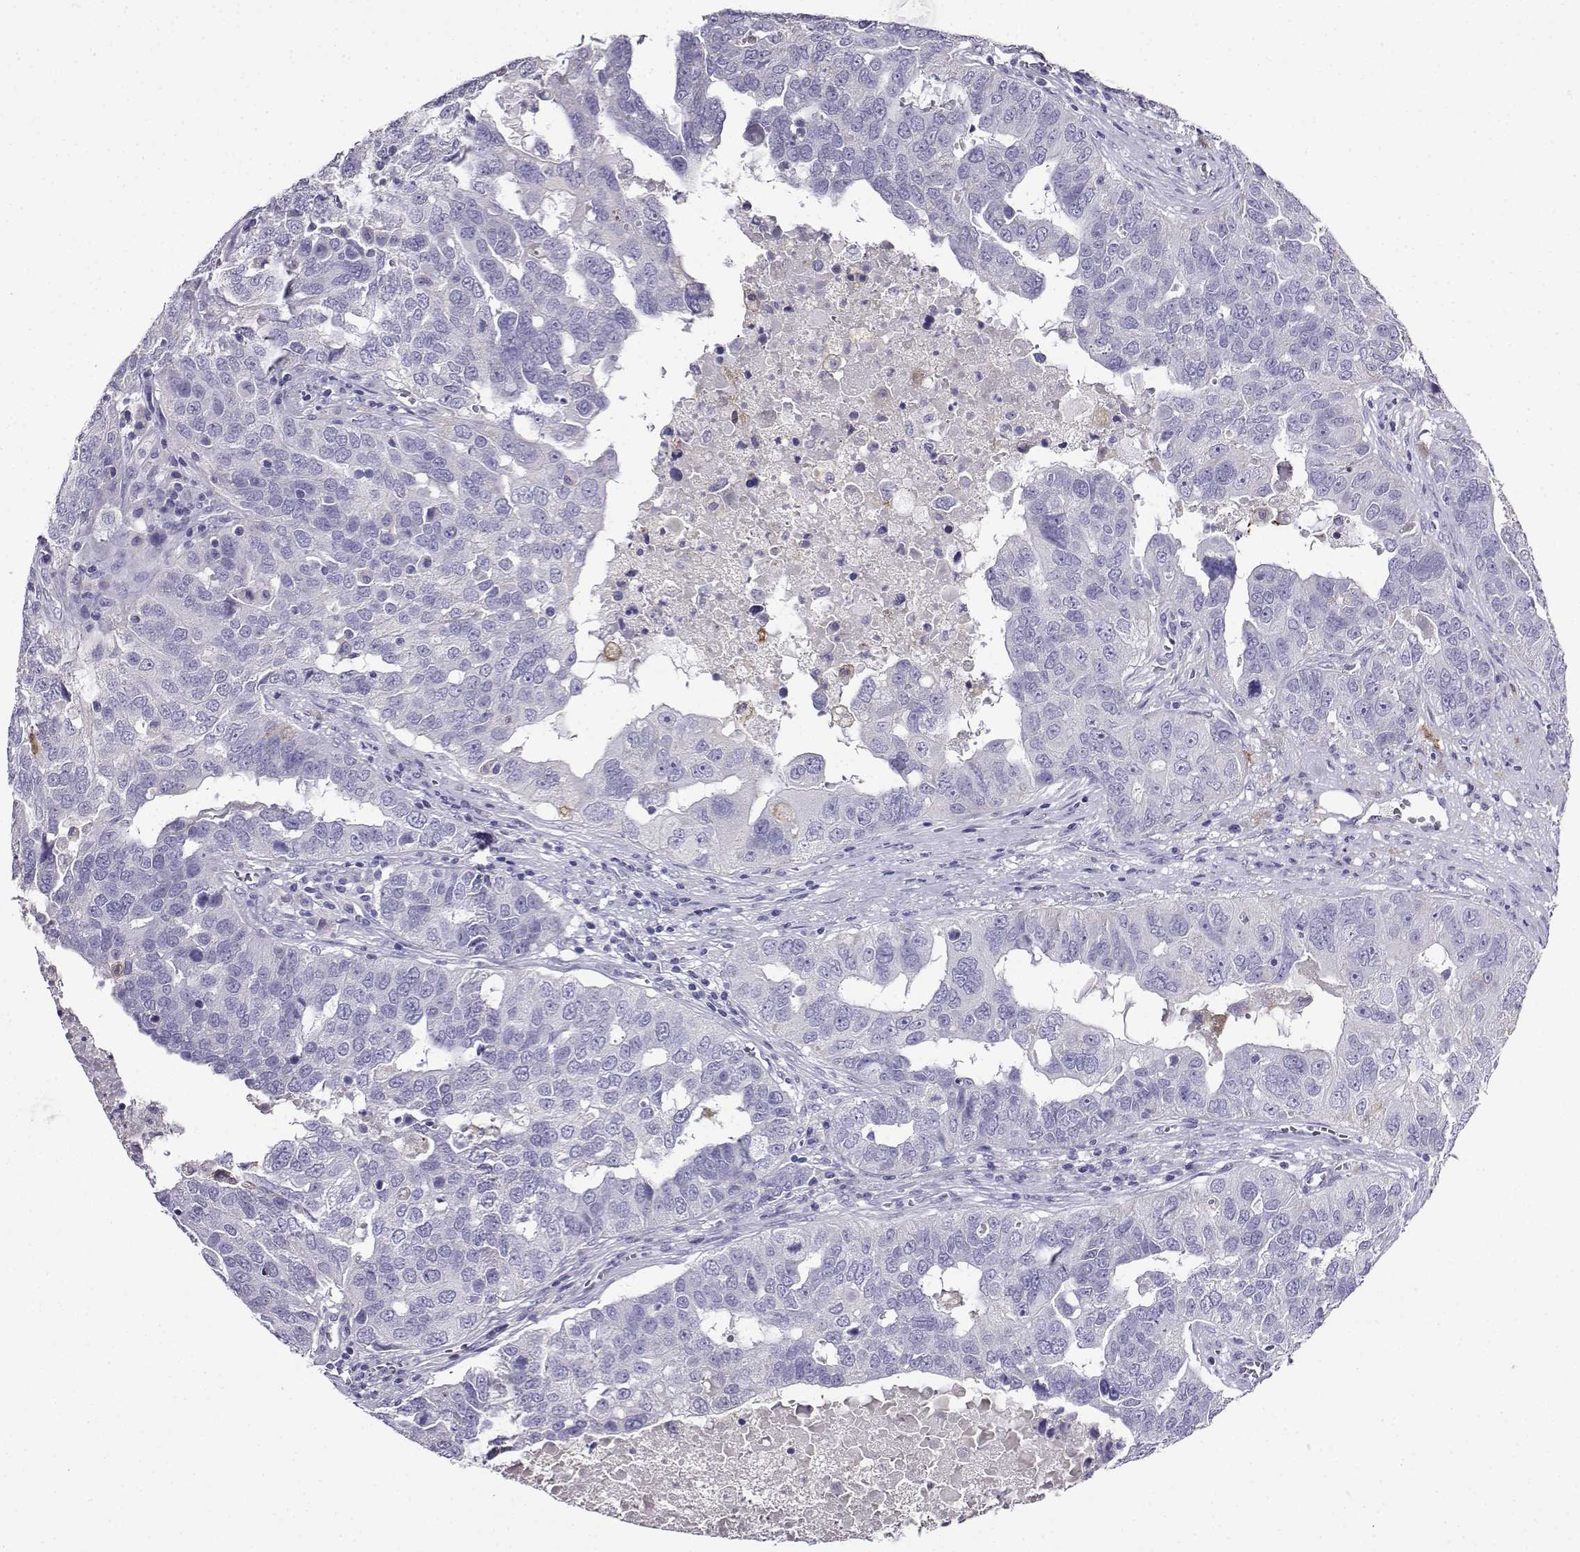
{"staining": {"intensity": "negative", "quantity": "none", "location": "none"}, "tissue": "ovarian cancer", "cell_type": "Tumor cells", "image_type": "cancer", "snomed": [{"axis": "morphology", "description": "Carcinoma, endometroid"}, {"axis": "topography", "description": "Soft tissue"}, {"axis": "topography", "description": "Ovary"}], "caption": "Human endometroid carcinoma (ovarian) stained for a protein using immunohistochemistry (IHC) displays no expression in tumor cells.", "gene": "LINGO1", "patient": {"sex": "female", "age": 52}}